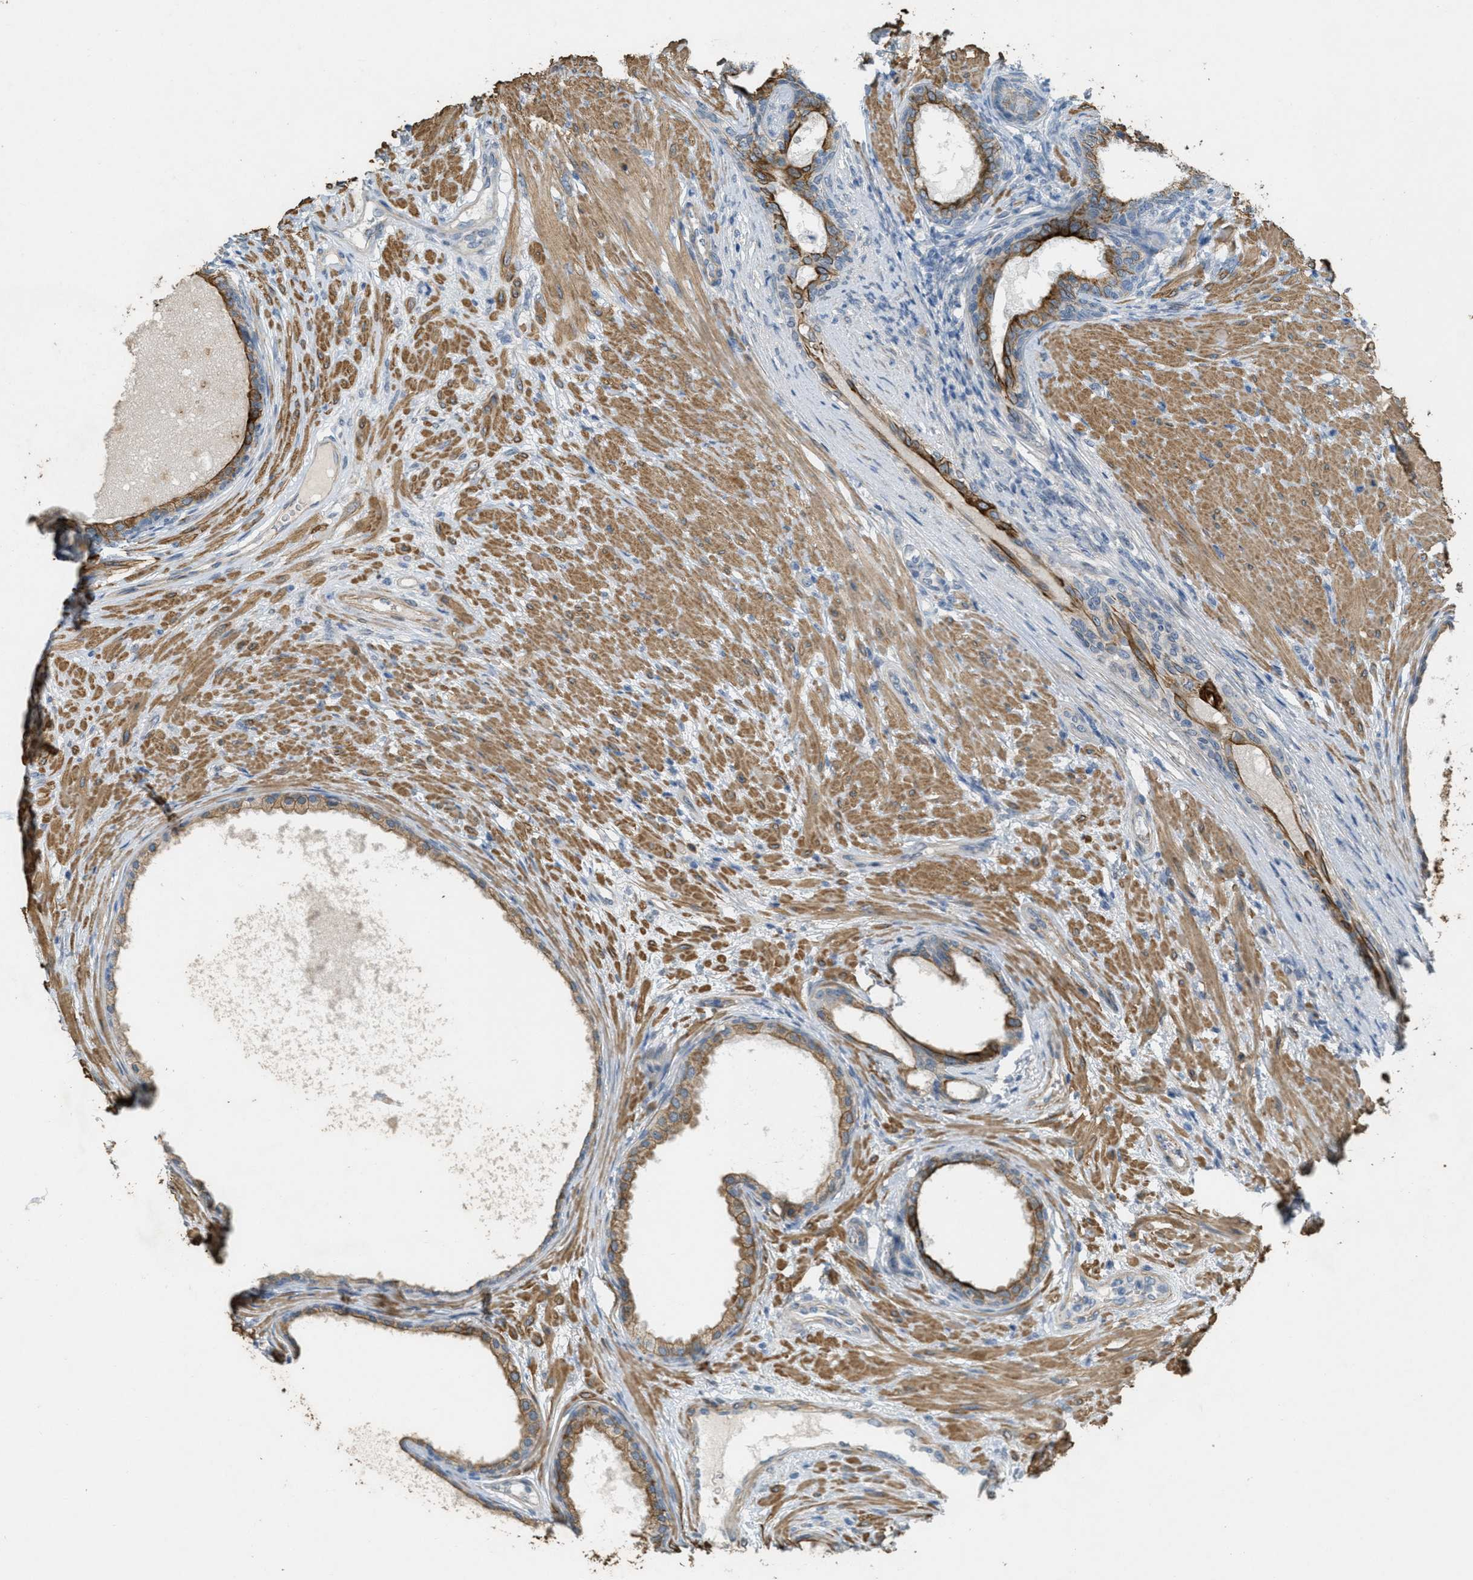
{"staining": {"intensity": "strong", "quantity": ">75%", "location": "cytoplasmic/membranous"}, "tissue": "prostate", "cell_type": "Glandular cells", "image_type": "normal", "snomed": [{"axis": "morphology", "description": "Normal tissue, NOS"}, {"axis": "topography", "description": "Prostate"}], "caption": "The micrograph demonstrates staining of unremarkable prostate, revealing strong cytoplasmic/membranous protein expression (brown color) within glandular cells. Immunohistochemistry stains the protein of interest in brown and the nuclei are stained blue.", "gene": "MRS2", "patient": {"sex": "male", "age": 76}}